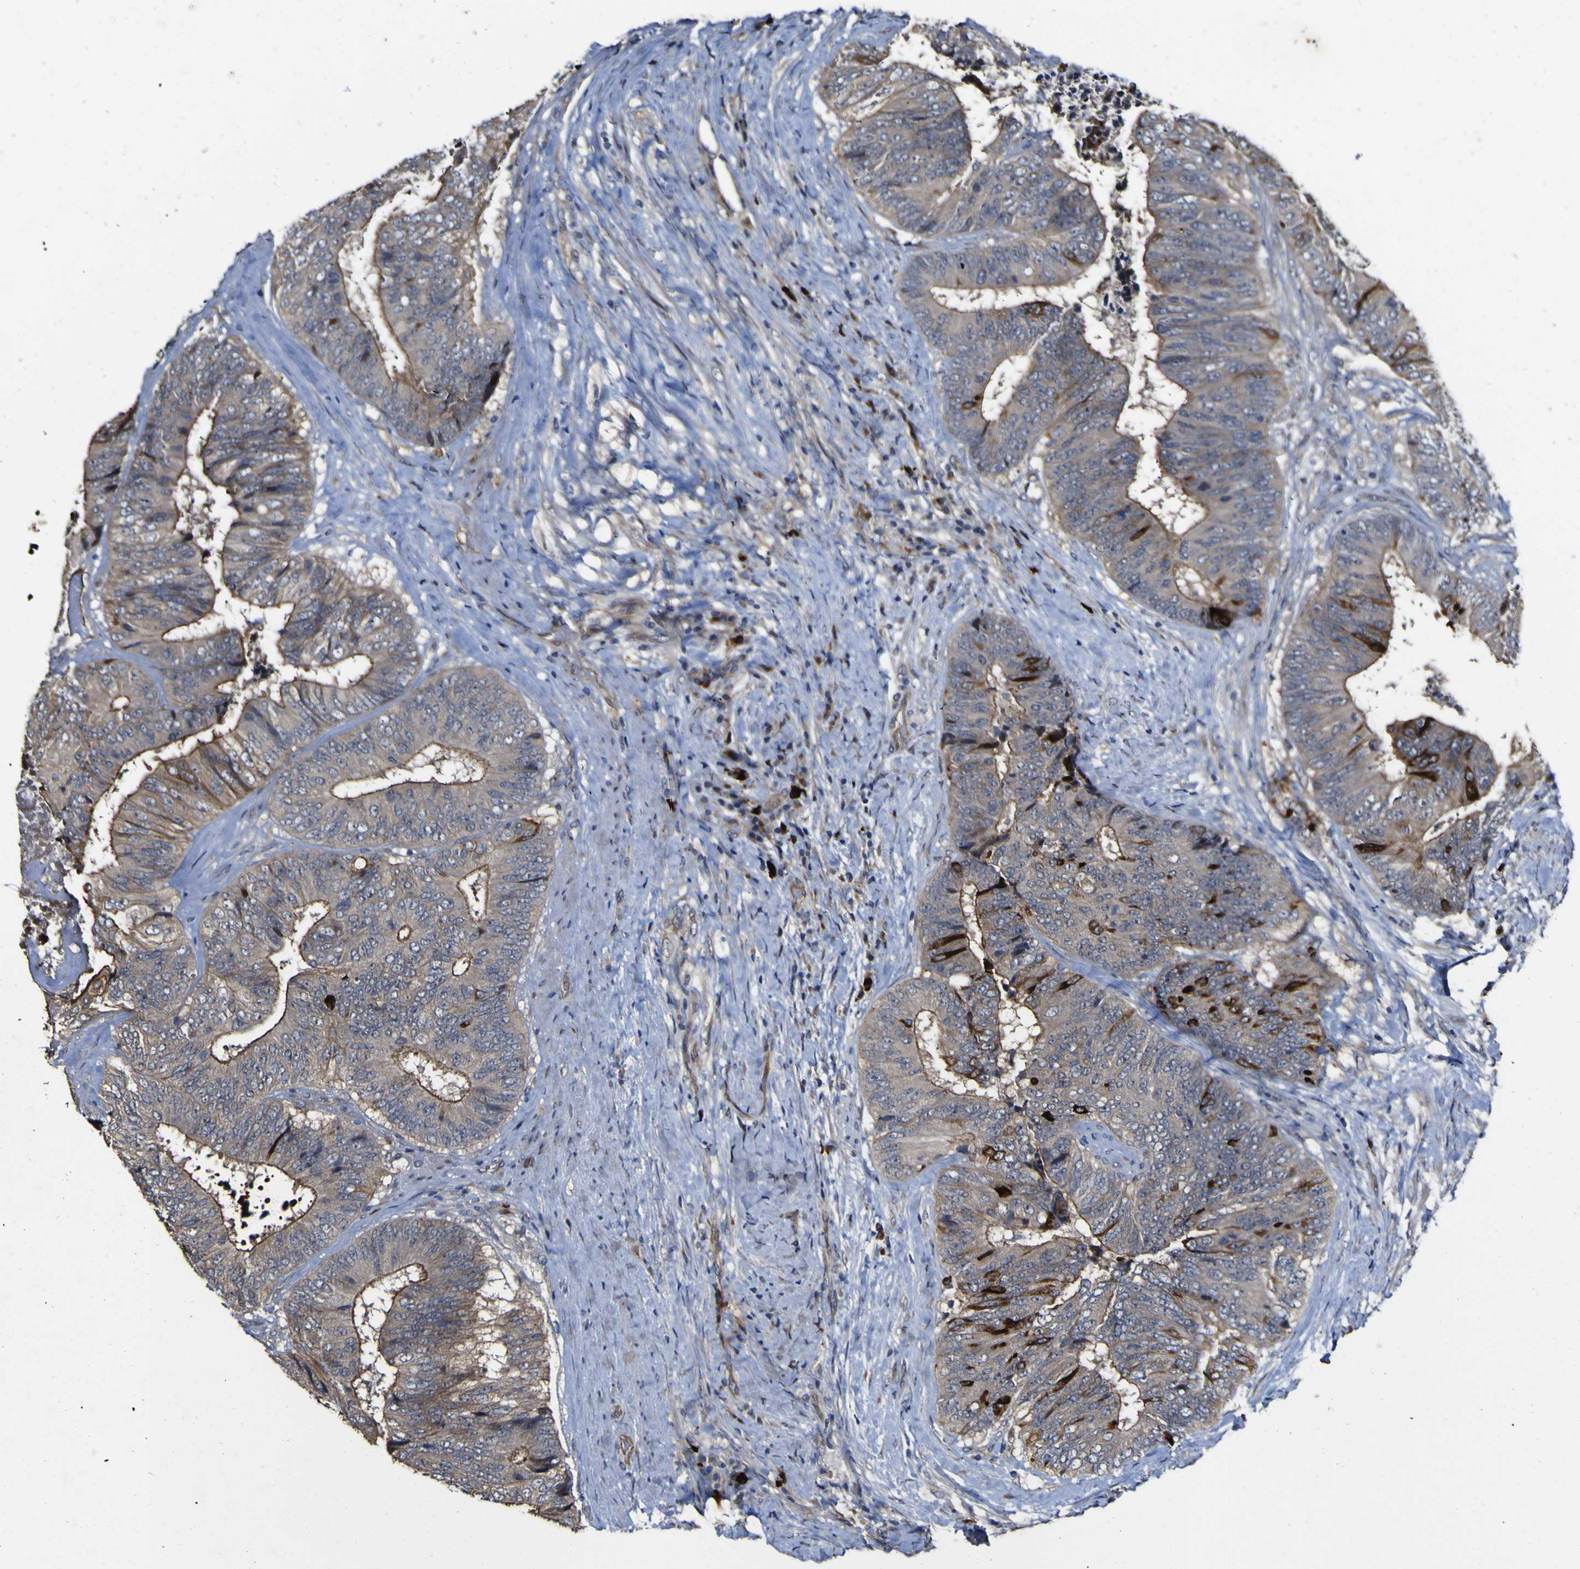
{"staining": {"intensity": "strong", "quantity": "25%-75%", "location": "cytoplasmic/membranous"}, "tissue": "colorectal cancer", "cell_type": "Tumor cells", "image_type": "cancer", "snomed": [{"axis": "morphology", "description": "Adenocarcinoma, NOS"}, {"axis": "topography", "description": "Rectum"}], "caption": "Immunohistochemistry (IHC) histopathology image of adenocarcinoma (colorectal) stained for a protein (brown), which displays high levels of strong cytoplasmic/membranous positivity in about 25%-75% of tumor cells.", "gene": "CCL2", "patient": {"sex": "male", "age": 72}}